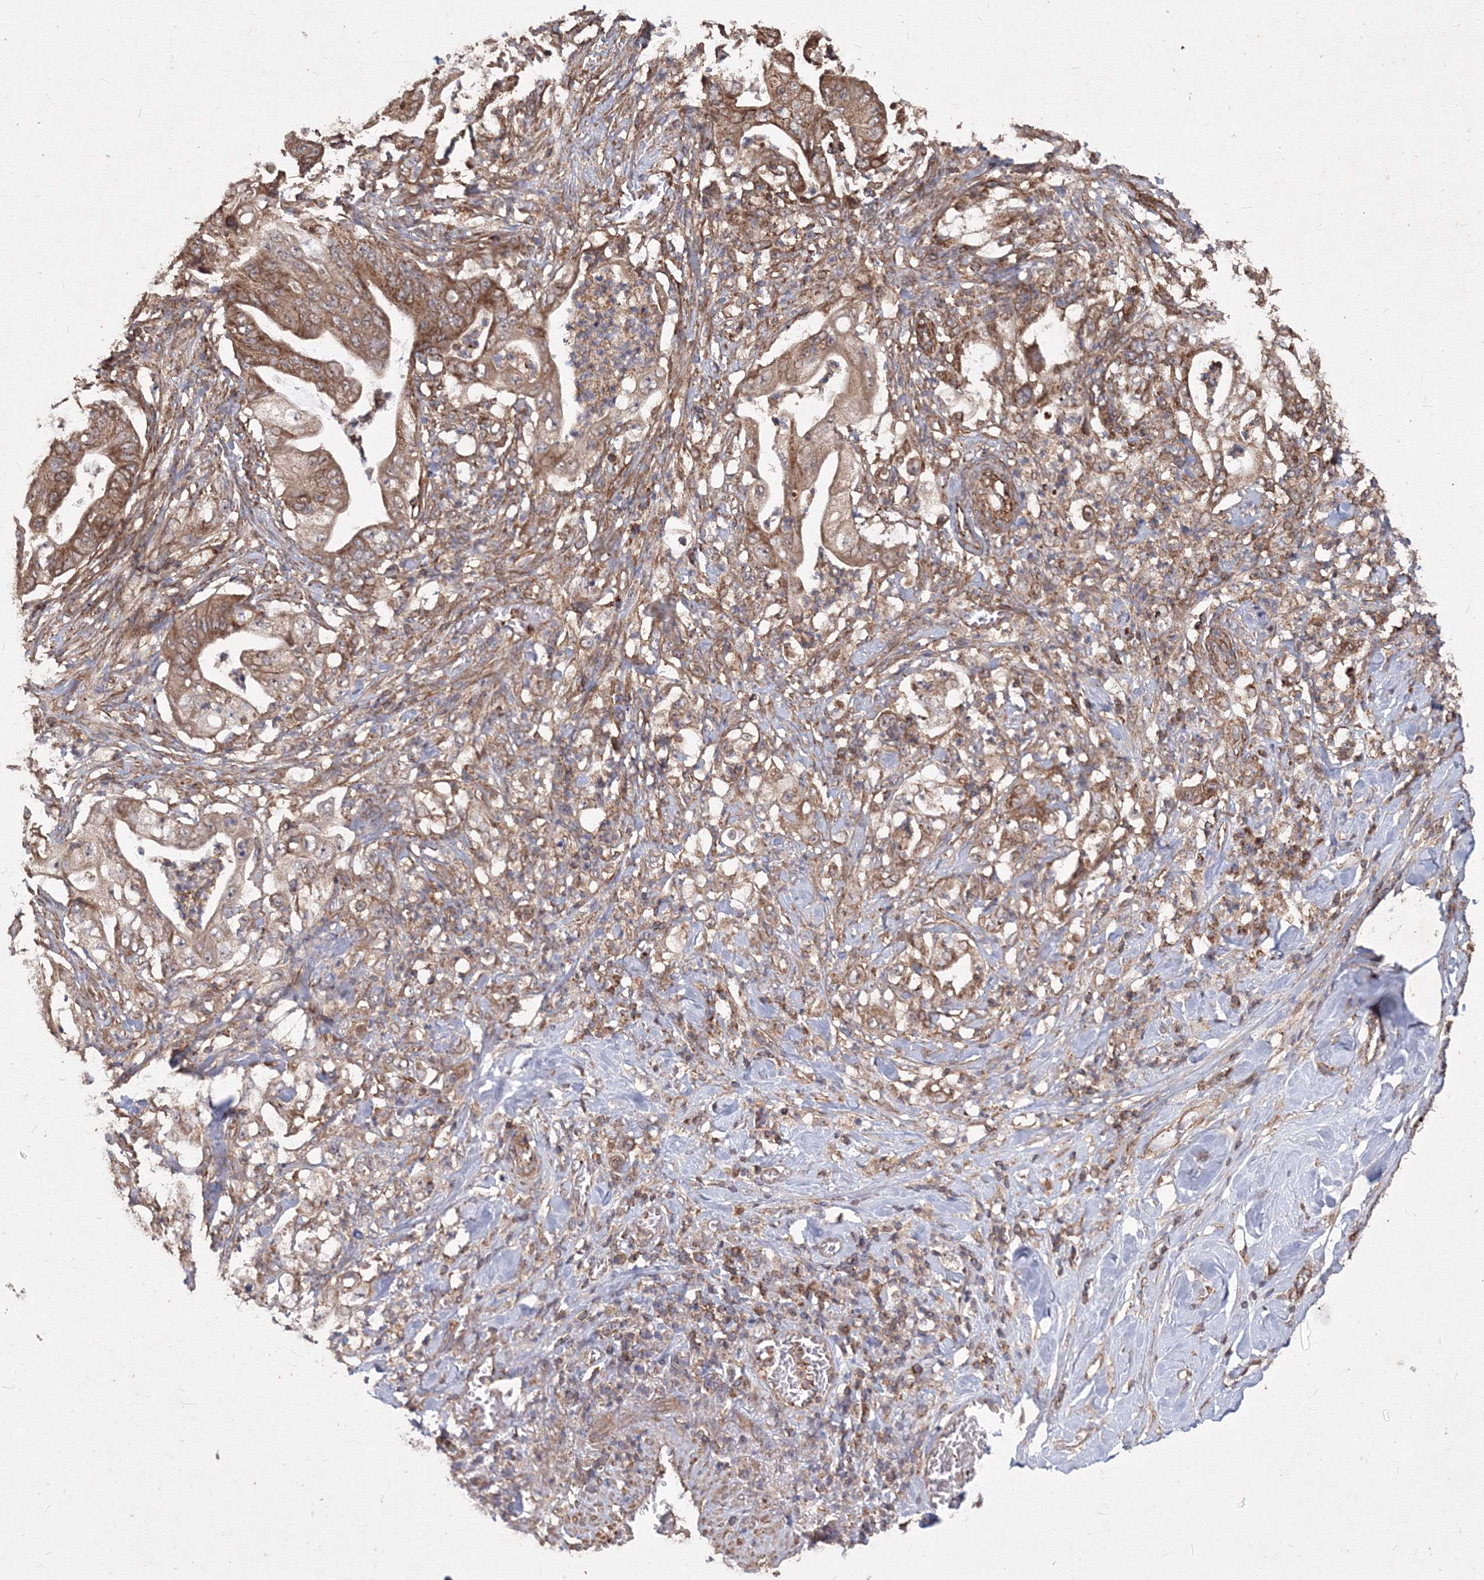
{"staining": {"intensity": "moderate", "quantity": ">75%", "location": "cytoplasmic/membranous"}, "tissue": "stomach cancer", "cell_type": "Tumor cells", "image_type": "cancer", "snomed": [{"axis": "morphology", "description": "Adenocarcinoma, NOS"}, {"axis": "topography", "description": "Stomach"}], "caption": "Immunohistochemical staining of human stomach cancer (adenocarcinoma) displays medium levels of moderate cytoplasmic/membranous positivity in approximately >75% of tumor cells. (Brightfield microscopy of DAB IHC at high magnification).", "gene": "TMEM139", "patient": {"sex": "female", "age": 73}}